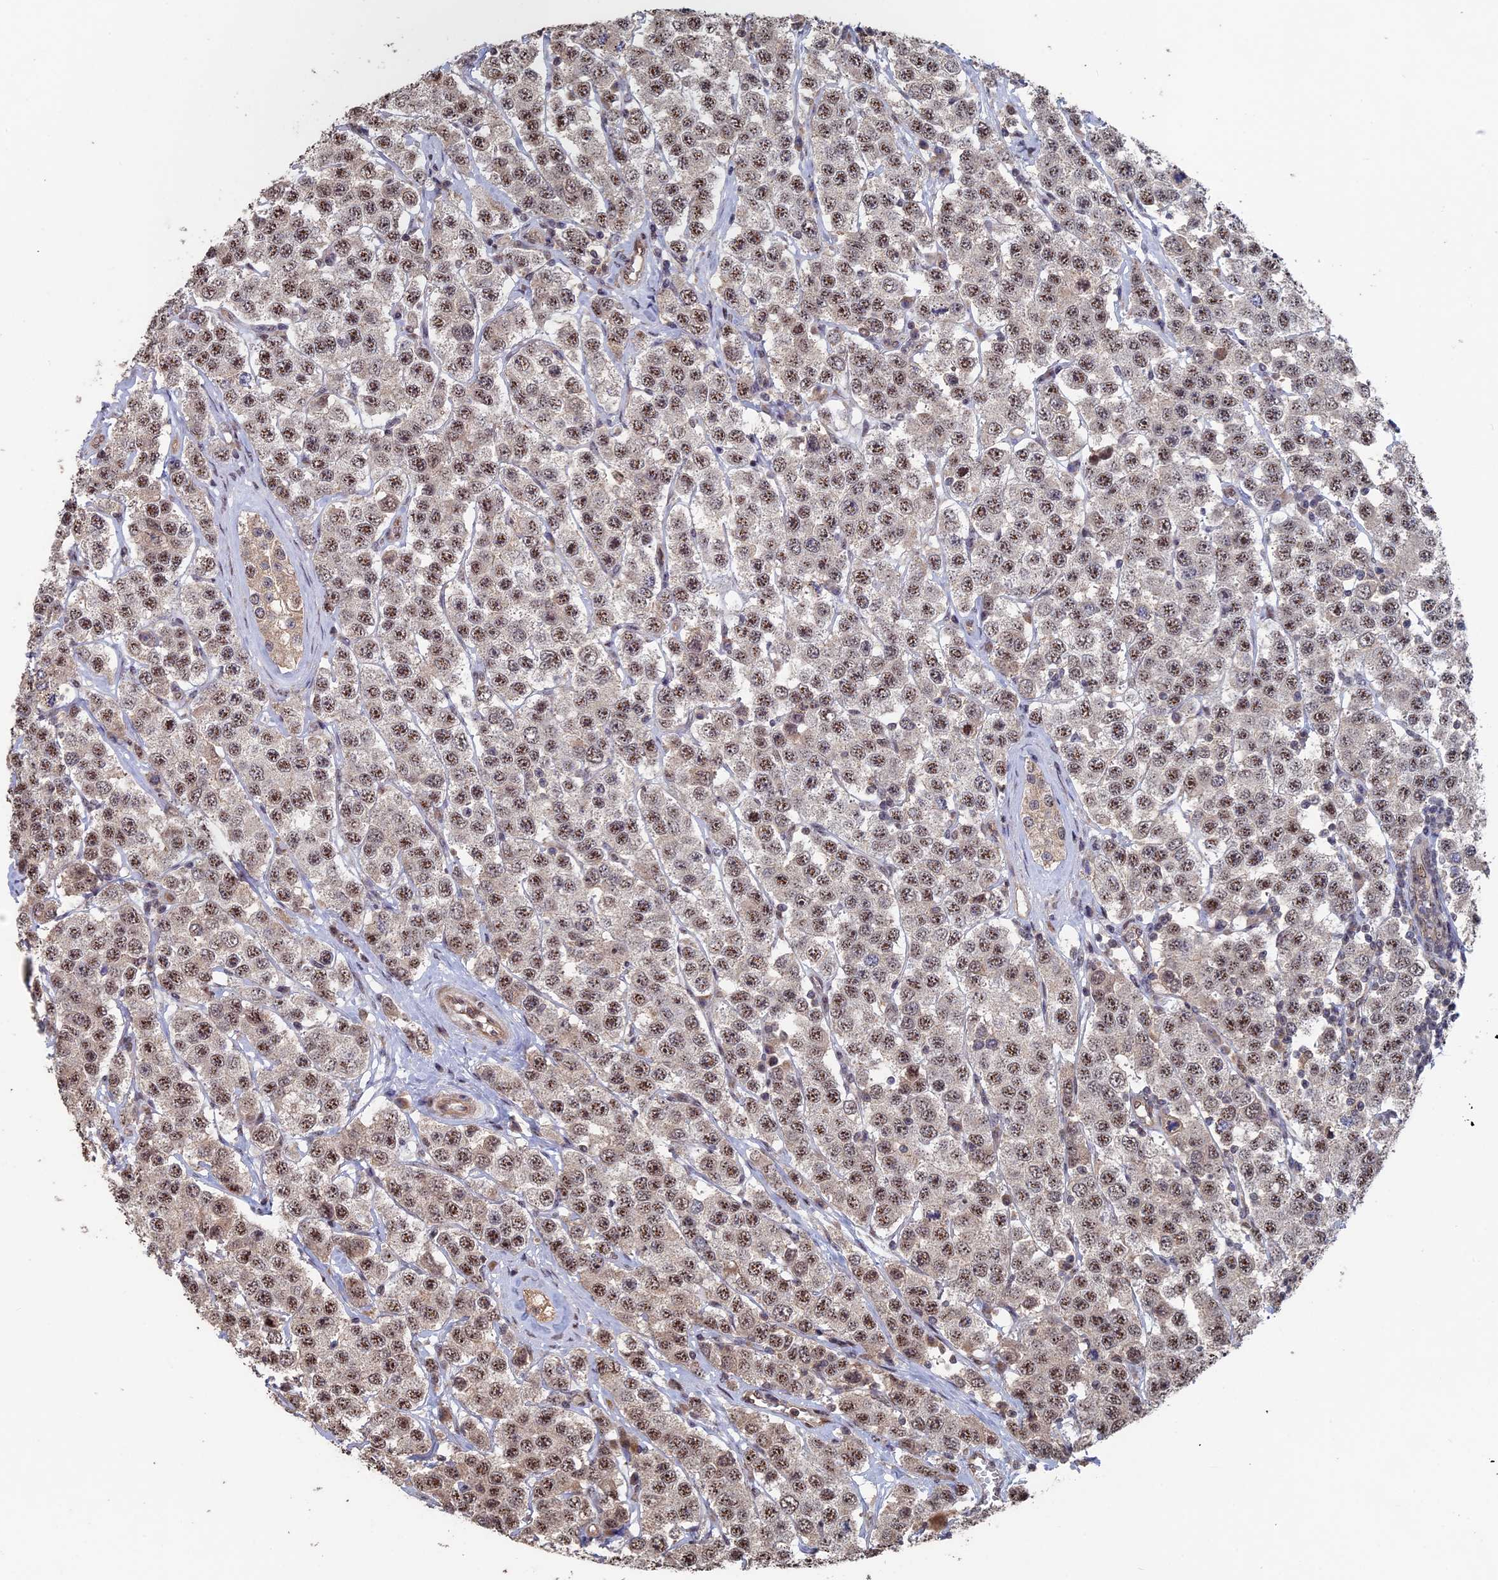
{"staining": {"intensity": "moderate", "quantity": ">75%", "location": "nuclear"}, "tissue": "testis cancer", "cell_type": "Tumor cells", "image_type": "cancer", "snomed": [{"axis": "morphology", "description": "Seminoma, NOS"}, {"axis": "topography", "description": "Testis"}], "caption": "Seminoma (testis) stained with DAB (3,3'-diaminobenzidine) immunohistochemistry shows medium levels of moderate nuclear staining in about >75% of tumor cells.", "gene": "KIAA1328", "patient": {"sex": "male", "age": 28}}